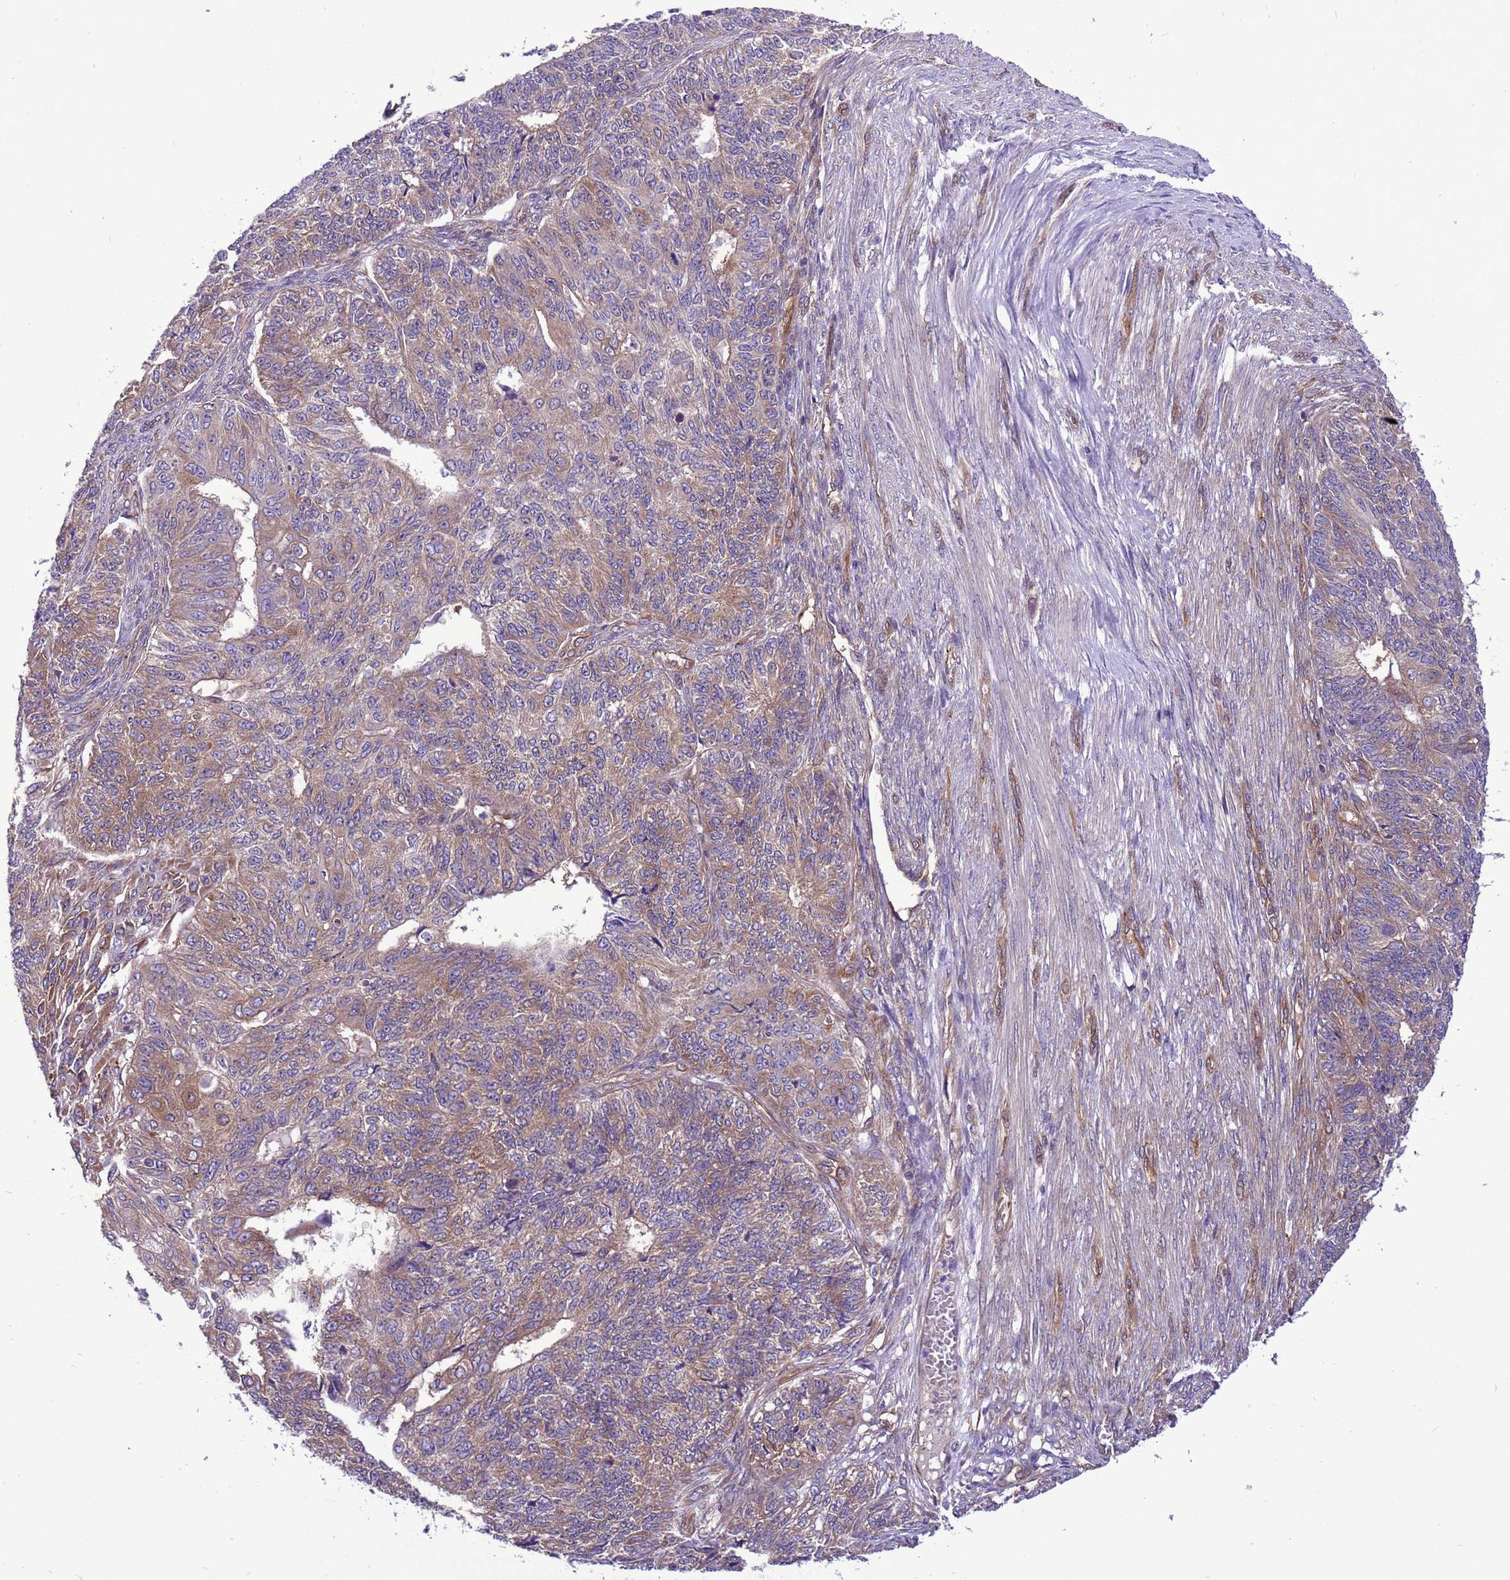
{"staining": {"intensity": "moderate", "quantity": "25%-75%", "location": "cytoplasmic/membranous"}, "tissue": "endometrial cancer", "cell_type": "Tumor cells", "image_type": "cancer", "snomed": [{"axis": "morphology", "description": "Adenocarcinoma, NOS"}, {"axis": "topography", "description": "Endometrium"}], "caption": "Tumor cells exhibit moderate cytoplasmic/membranous staining in about 25%-75% of cells in endometrial adenocarcinoma.", "gene": "RABEP2", "patient": {"sex": "female", "age": 32}}